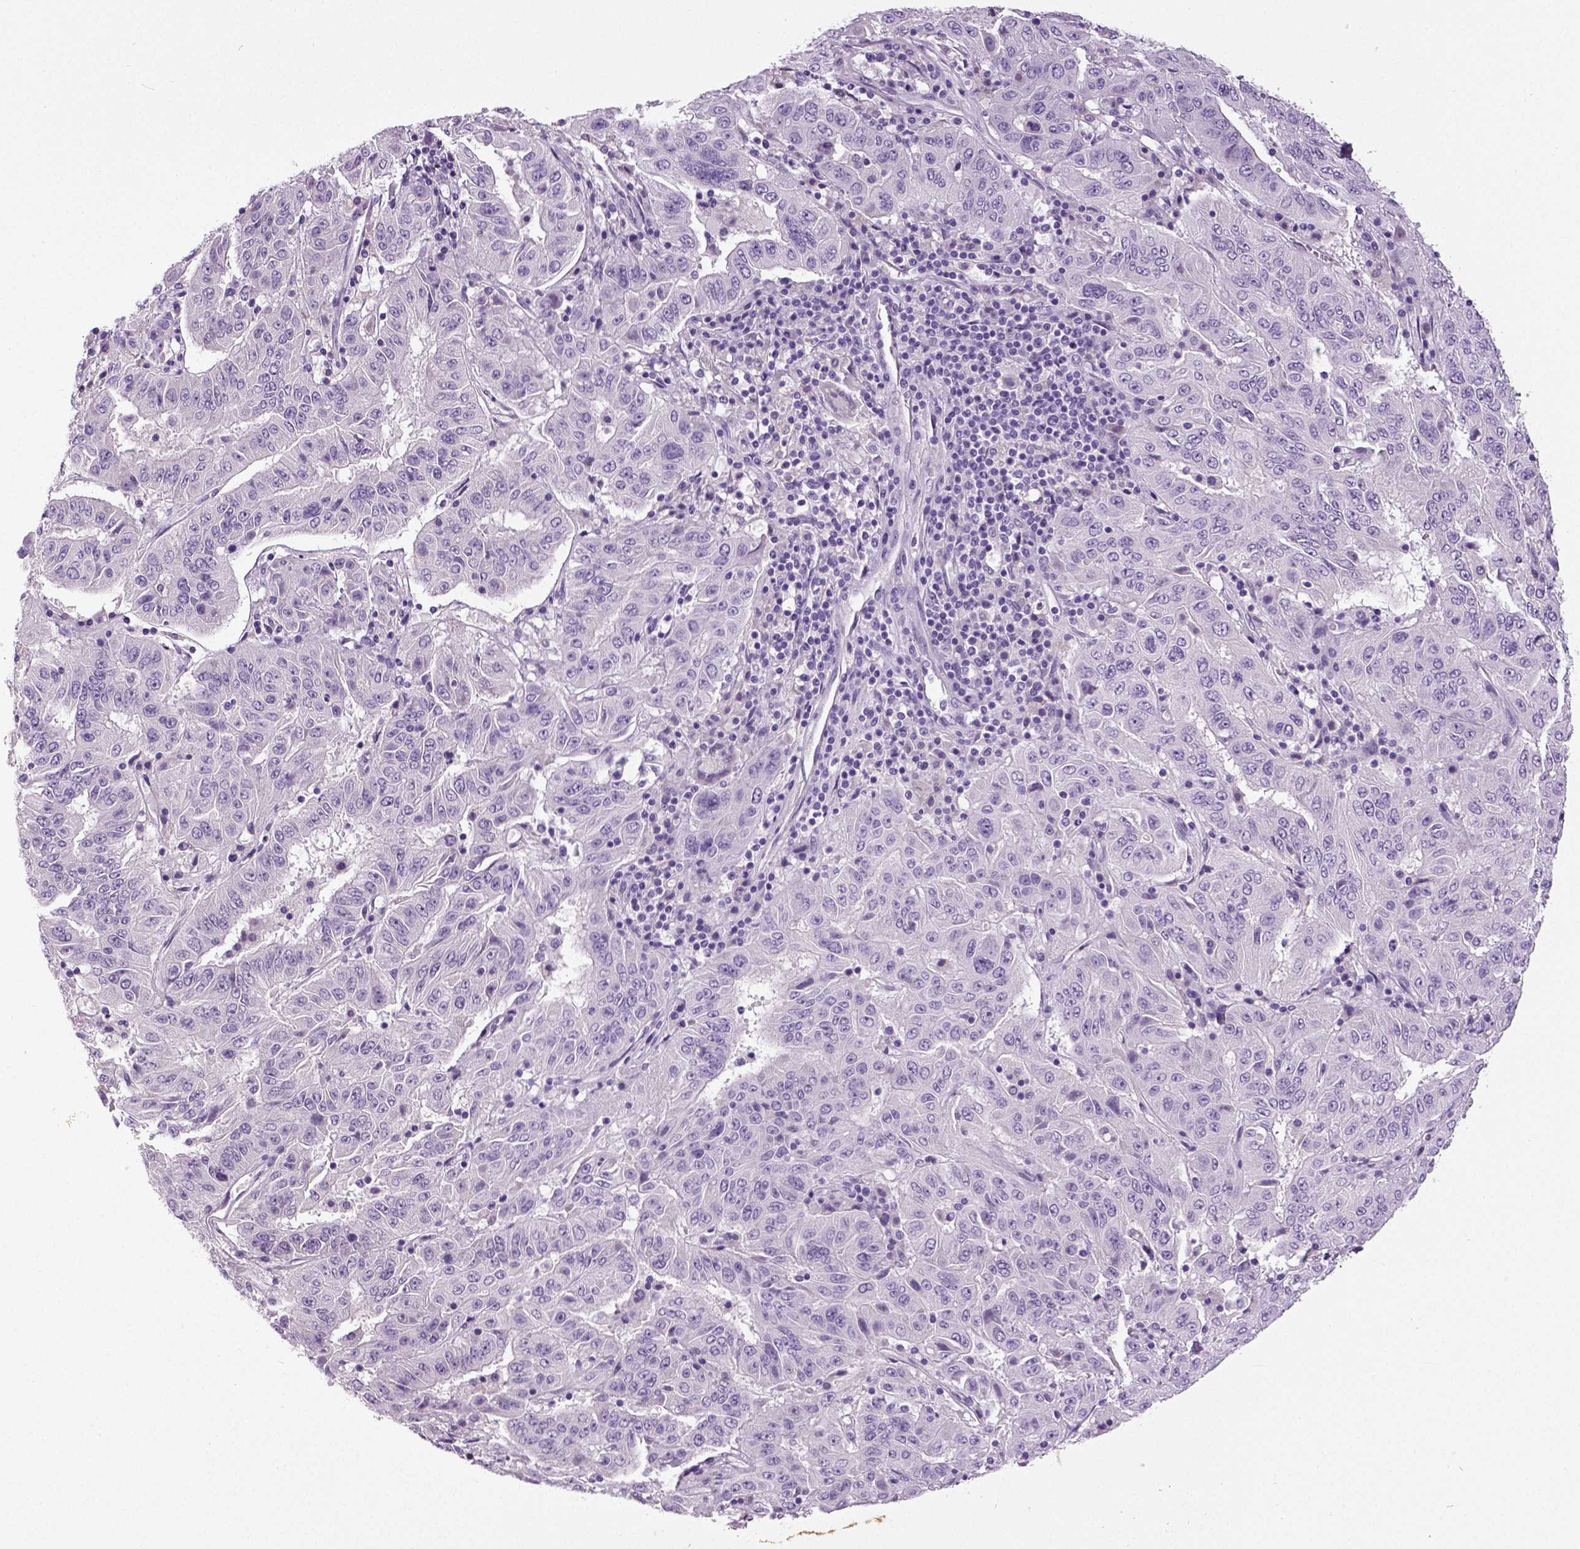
{"staining": {"intensity": "negative", "quantity": "none", "location": "none"}, "tissue": "pancreatic cancer", "cell_type": "Tumor cells", "image_type": "cancer", "snomed": [{"axis": "morphology", "description": "Adenocarcinoma, NOS"}, {"axis": "topography", "description": "Pancreas"}], "caption": "Immunohistochemistry (IHC) micrograph of human pancreatic adenocarcinoma stained for a protein (brown), which reveals no positivity in tumor cells.", "gene": "NECAB2", "patient": {"sex": "male", "age": 63}}